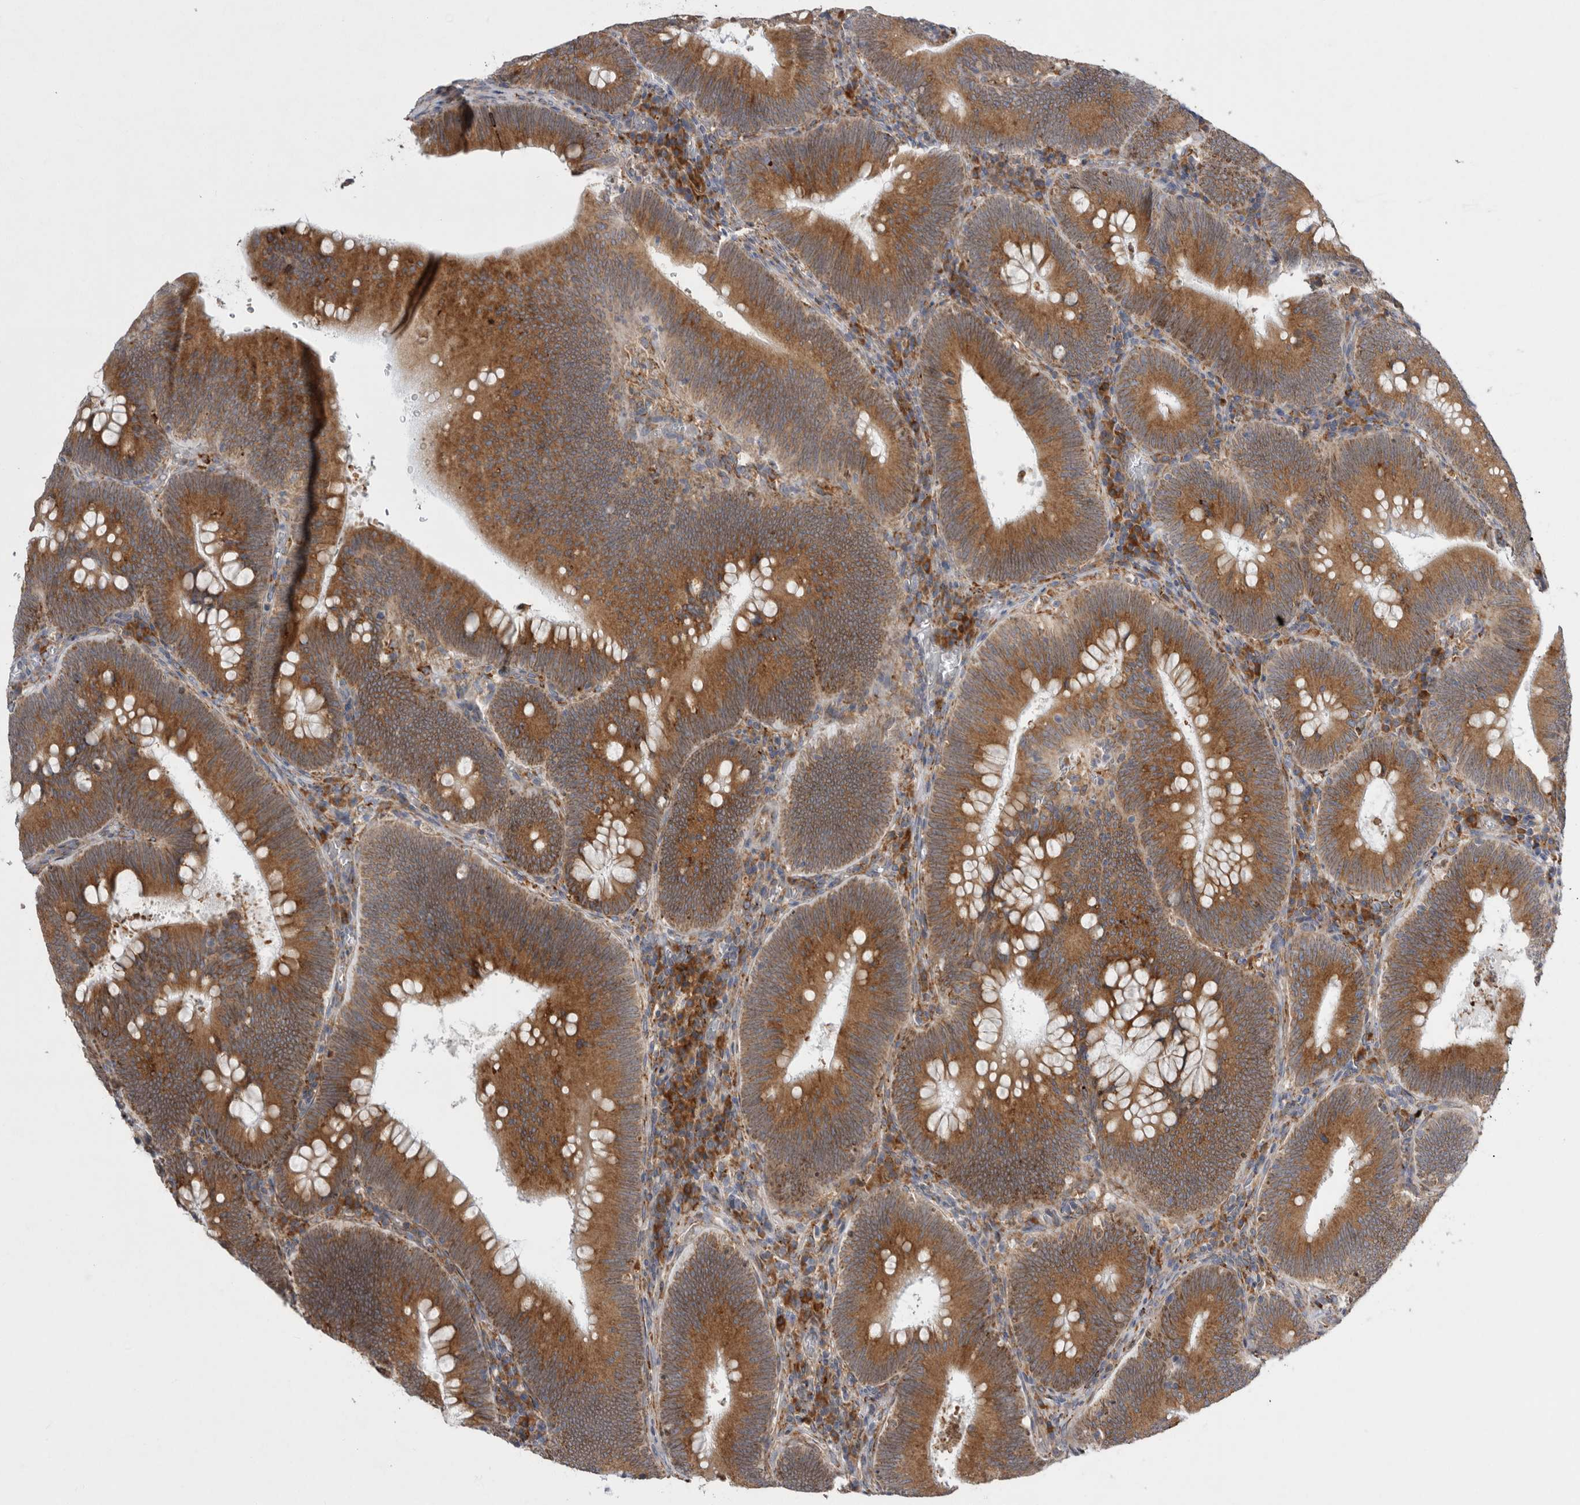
{"staining": {"intensity": "strong", "quantity": ">75%", "location": "cytoplasmic/membranous"}, "tissue": "colorectal cancer", "cell_type": "Tumor cells", "image_type": "cancer", "snomed": [{"axis": "morphology", "description": "Normal tissue, NOS"}, {"axis": "topography", "description": "Colon"}], "caption": "The immunohistochemical stain shows strong cytoplasmic/membranous expression in tumor cells of colorectal cancer tissue.", "gene": "GANAB", "patient": {"sex": "female", "age": 82}}